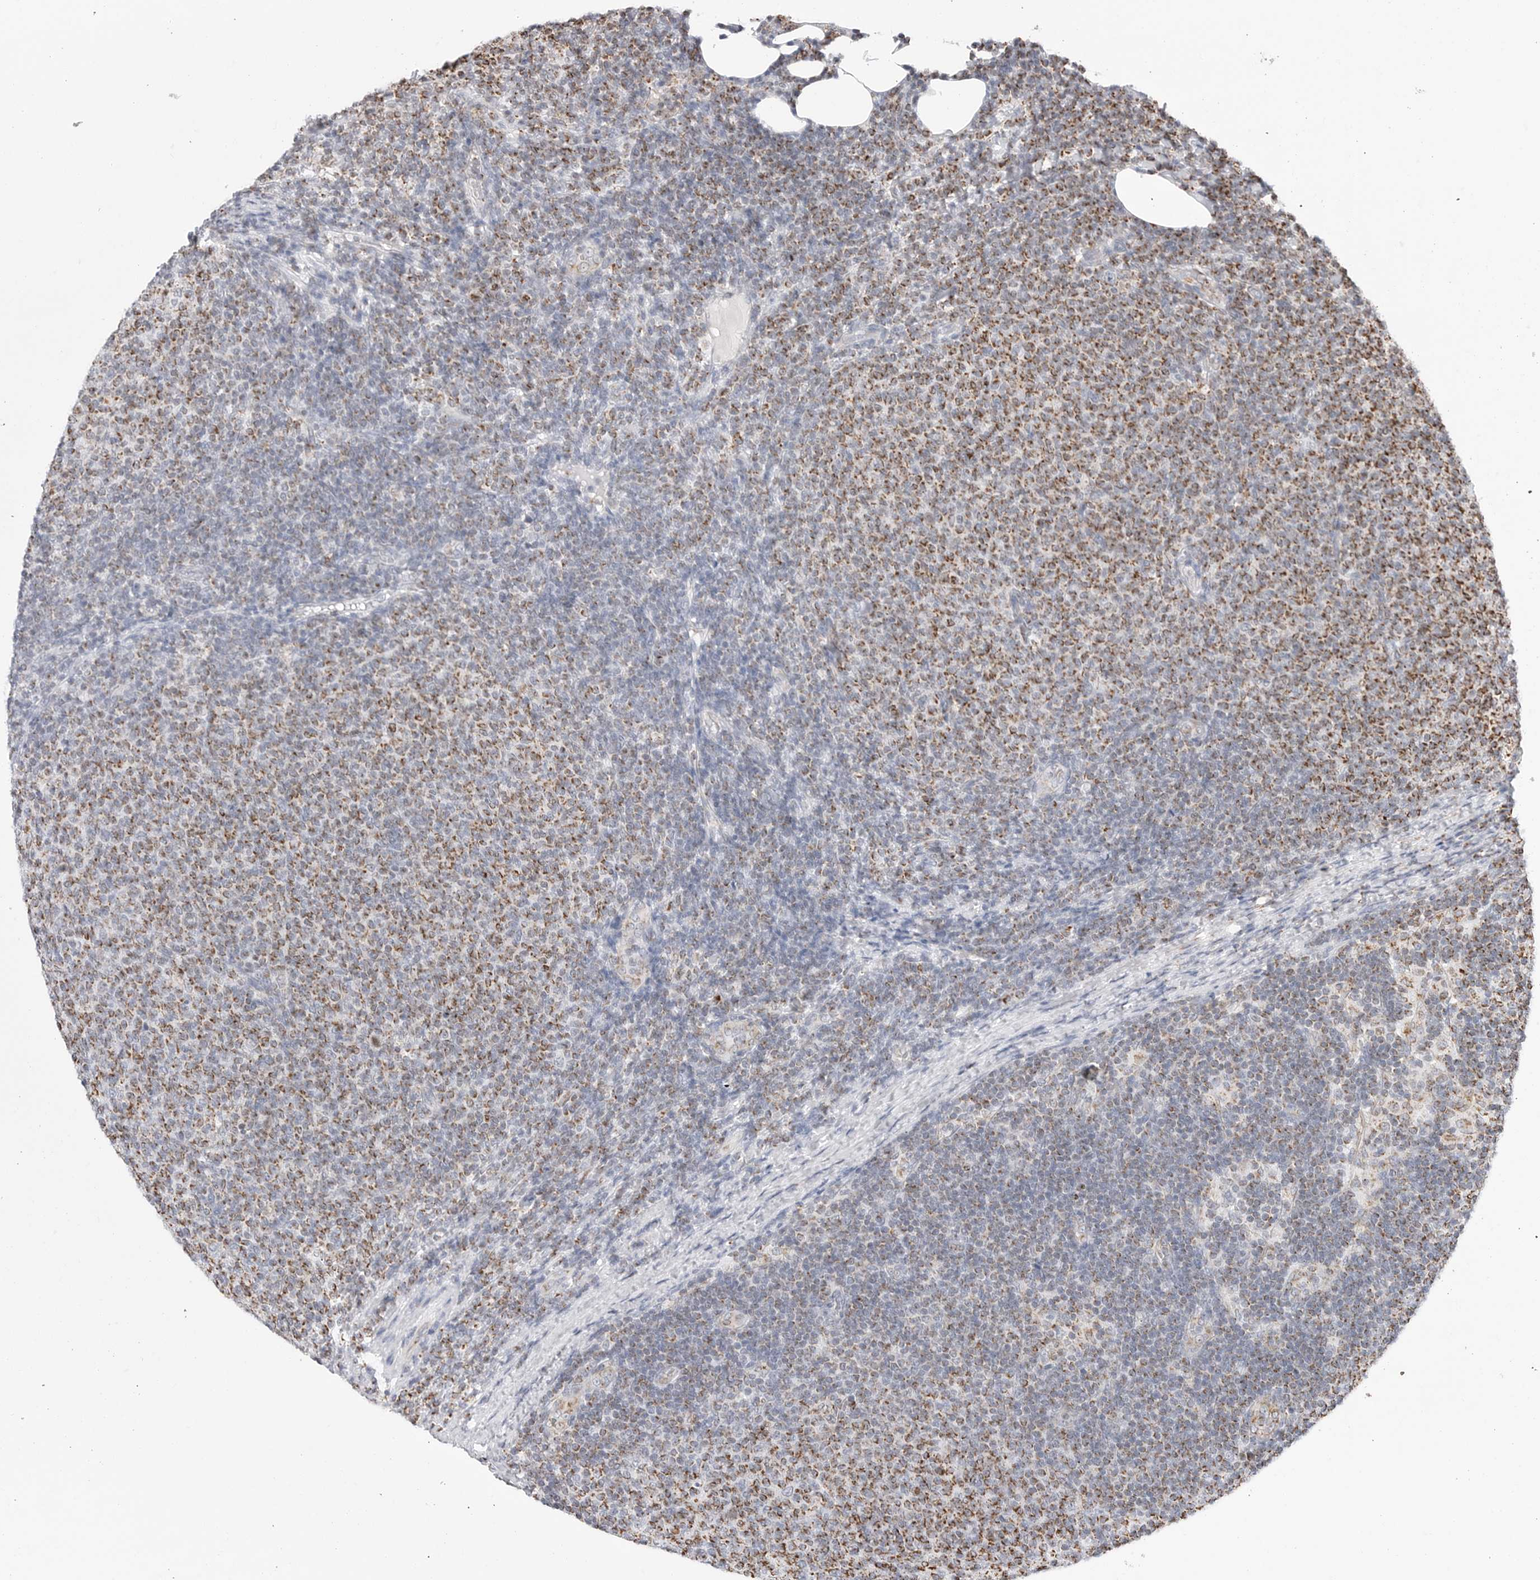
{"staining": {"intensity": "moderate", "quantity": "25%-75%", "location": "cytoplasmic/membranous"}, "tissue": "lymphoma", "cell_type": "Tumor cells", "image_type": "cancer", "snomed": [{"axis": "morphology", "description": "Malignant lymphoma, non-Hodgkin's type, Low grade"}, {"axis": "topography", "description": "Lymph node"}], "caption": "IHC of human lymphoma shows medium levels of moderate cytoplasmic/membranous expression in approximately 25%-75% of tumor cells.", "gene": "ATP5IF1", "patient": {"sex": "male", "age": 66}}